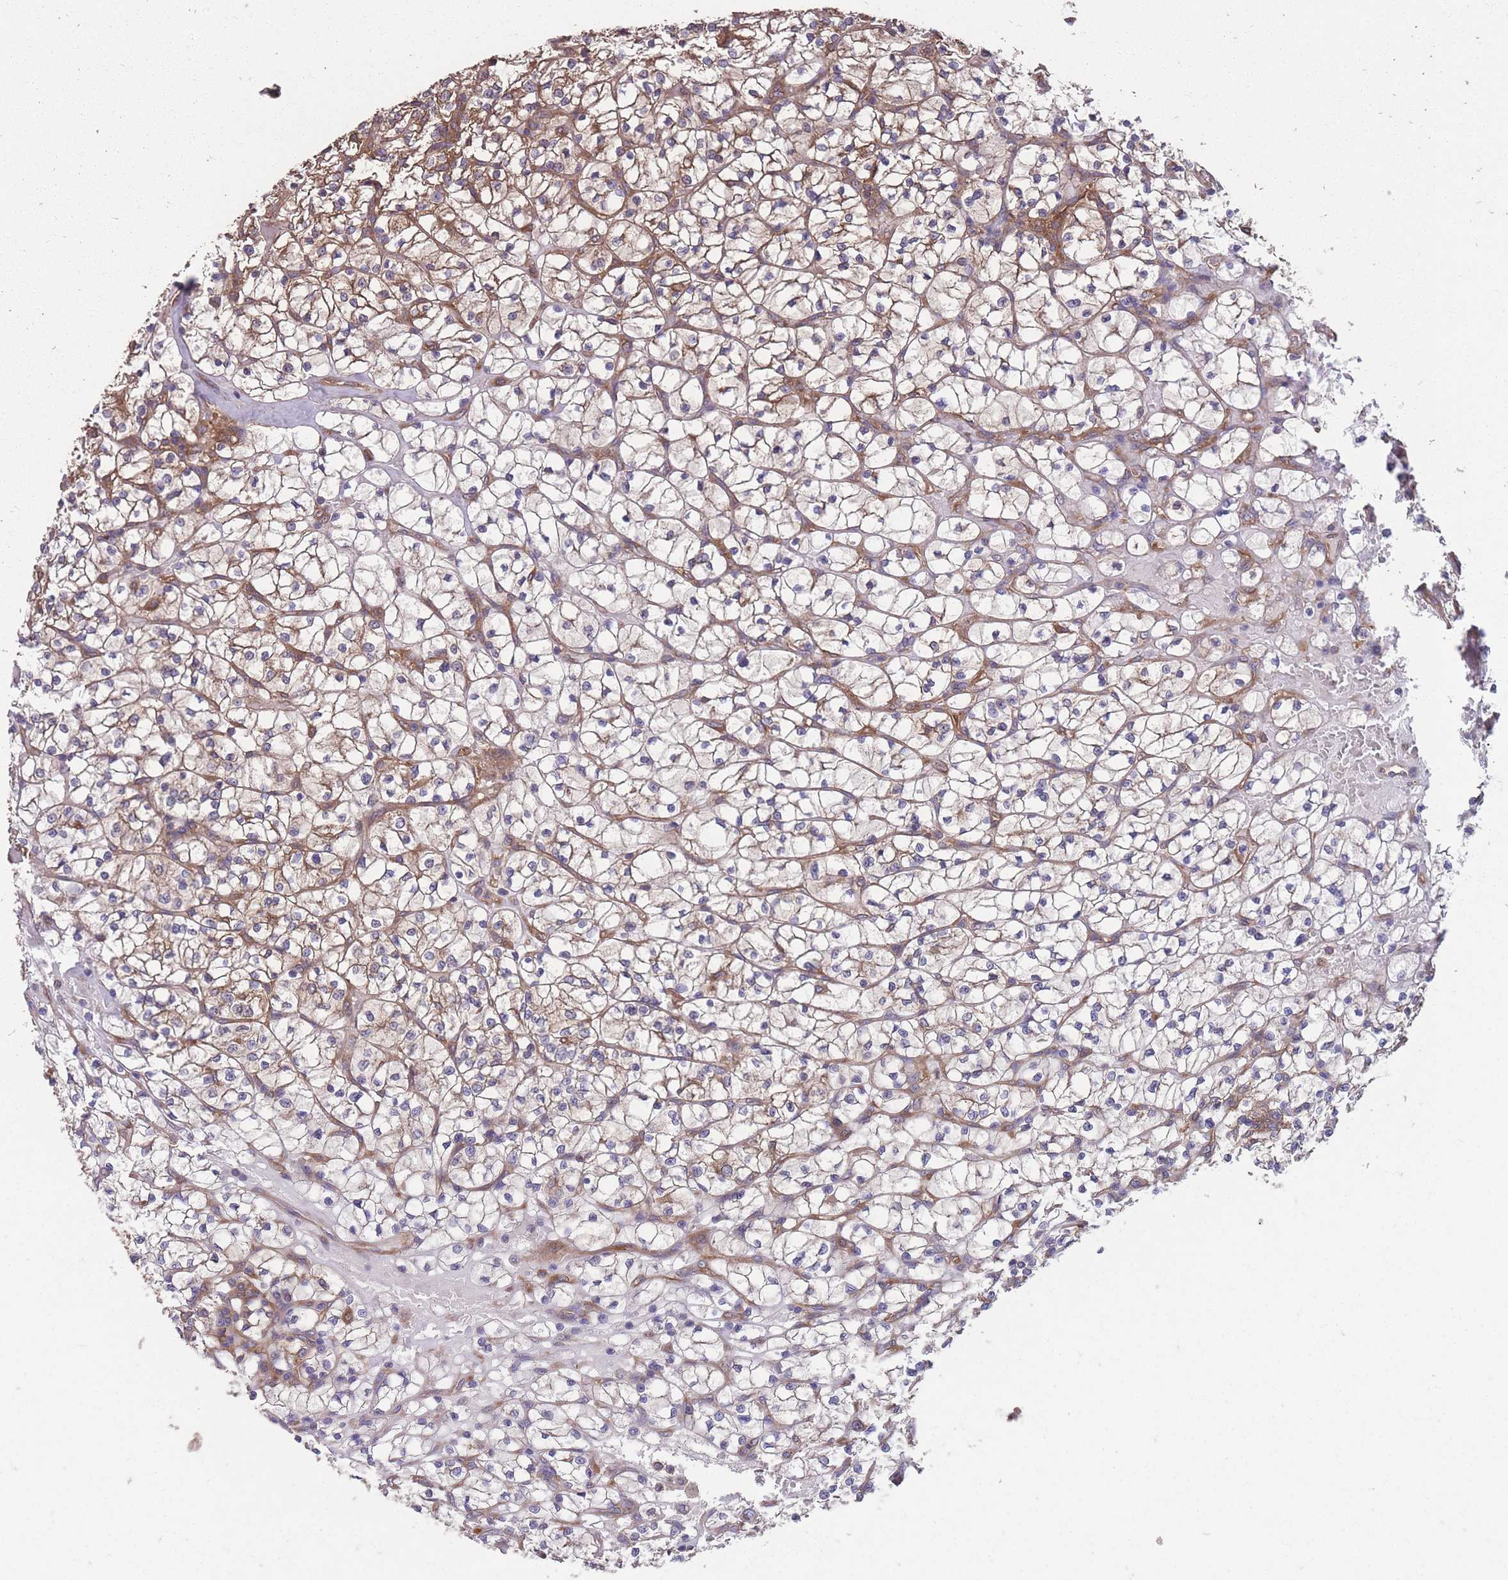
{"staining": {"intensity": "weak", "quantity": "25%-75%", "location": "cytoplasmic/membranous"}, "tissue": "renal cancer", "cell_type": "Tumor cells", "image_type": "cancer", "snomed": [{"axis": "morphology", "description": "Adenocarcinoma, NOS"}, {"axis": "topography", "description": "Kidney"}], "caption": "Immunohistochemistry (IHC) histopathology image of renal cancer (adenocarcinoma) stained for a protein (brown), which demonstrates low levels of weak cytoplasmic/membranous positivity in approximately 25%-75% of tumor cells.", "gene": "ZPR1", "patient": {"sex": "female", "age": 64}}